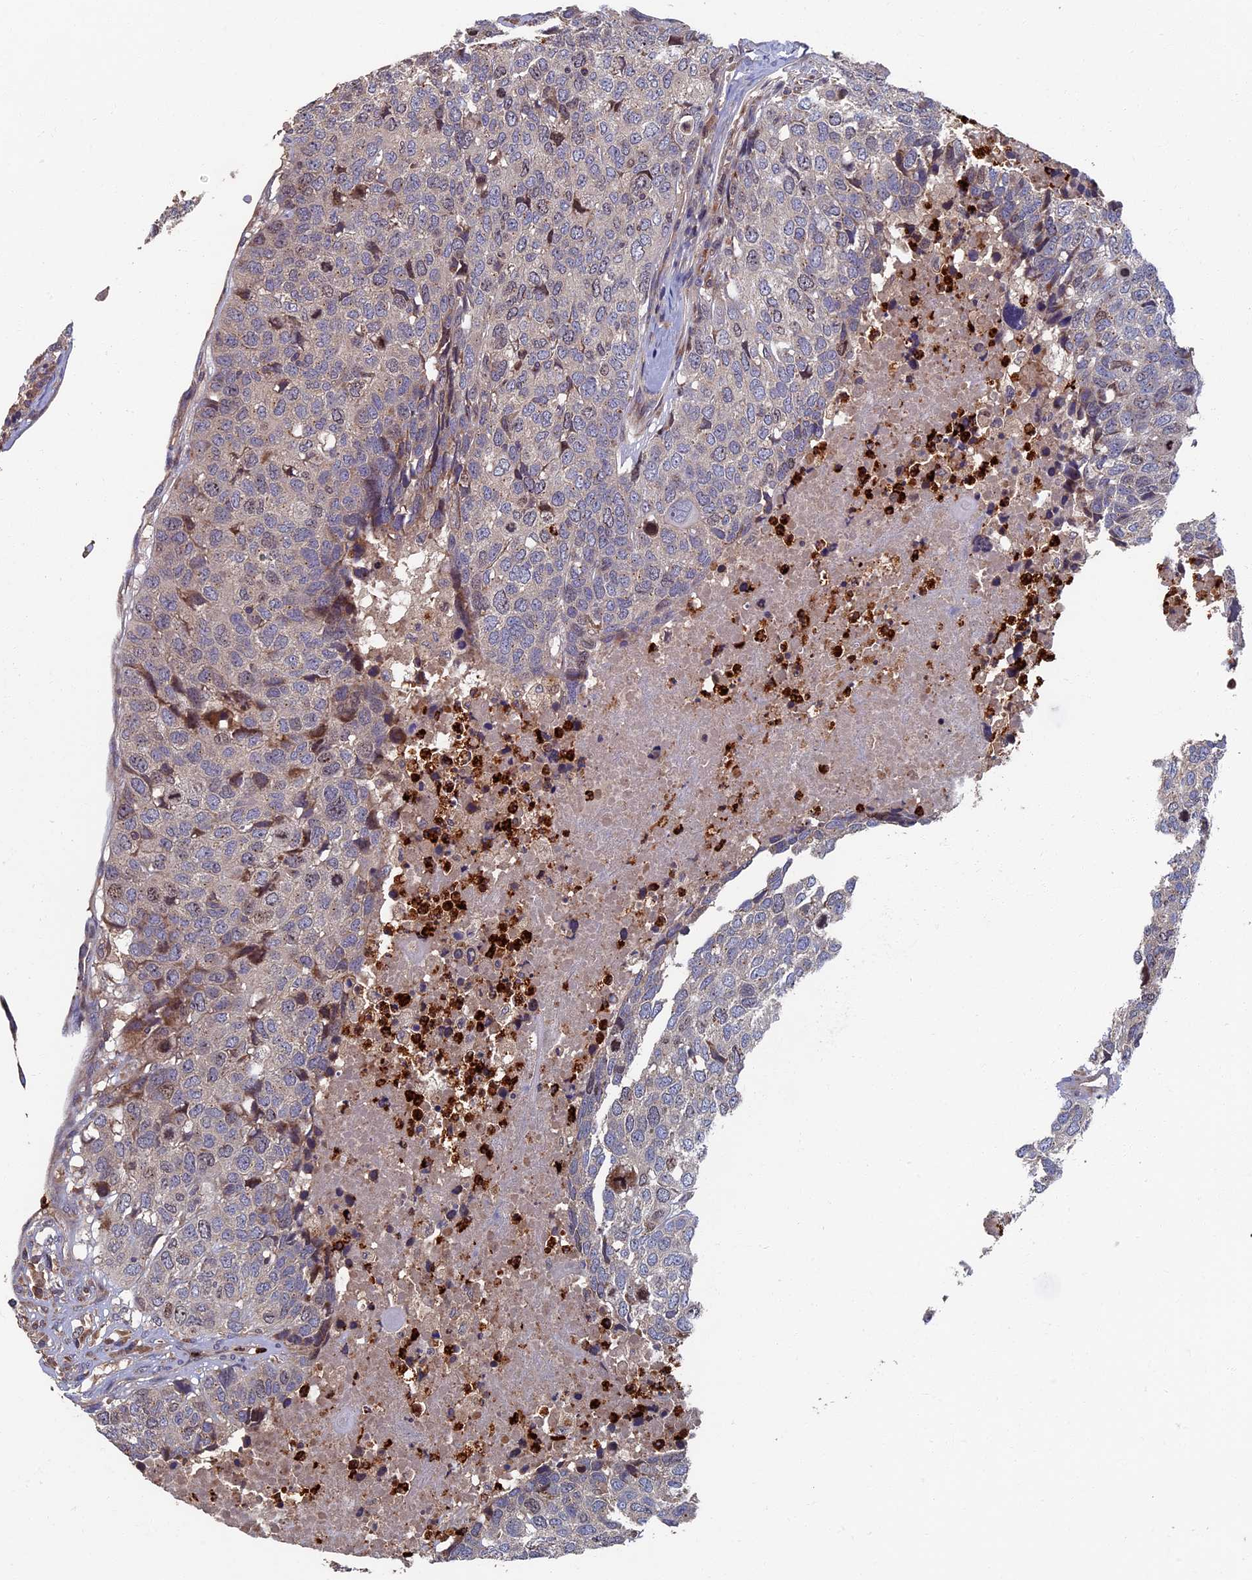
{"staining": {"intensity": "negative", "quantity": "none", "location": "none"}, "tissue": "head and neck cancer", "cell_type": "Tumor cells", "image_type": "cancer", "snomed": [{"axis": "morphology", "description": "Squamous cell carcinoma, NOS"}, {"axis": "topography", "description": "Head-Neck"}], "caption": "This image is of head and neck squamous cell carcinoma stained with IHC to label a protein in brown with the nuclei are counter-stained blue. There is no expression in tumor cells. The staining is performed using DAB (3,3'-diaminobenzidine) brown chromogen with nuclei counter-stained in using hematoxylin.", "gene": "TNK2", "patient": {"sex": "male", "age": 66}}